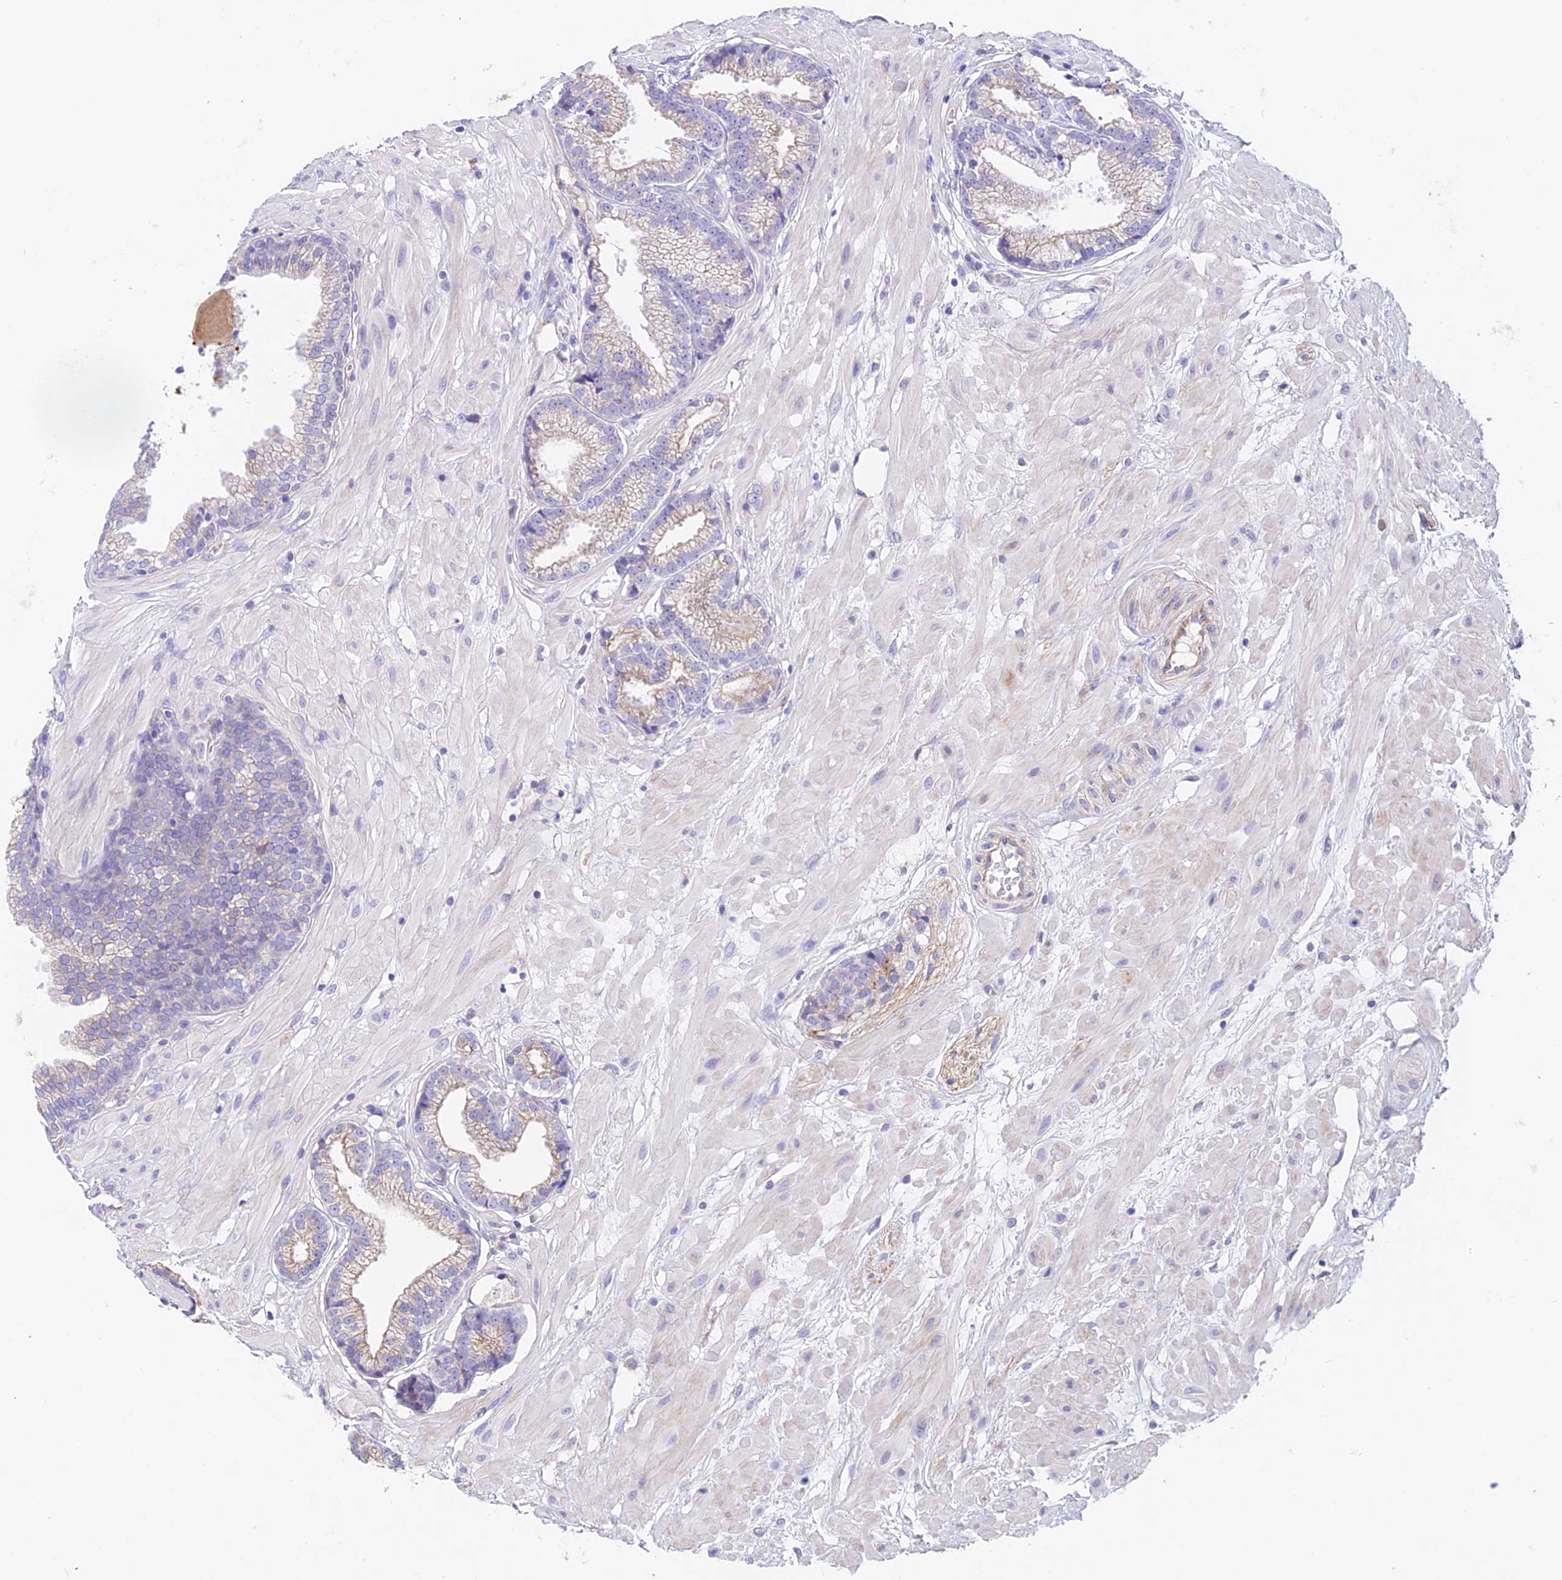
{"staining": {"intensity": "weak", "quantity": "<25%", "location": "cytoplasmic/membranous"}, "tissue": "prostate cancer", "cell_type": "Tumor cells", "image_type": "cancer", "snomed": [{"axis": "morphology", "description": "Adenocarcinoma, Low grade"}, {"axis": "topography", "description": "Prostate"}], "caption": "IHC image of neoplastic tissue: human prostate adenocarcinoma (low-grade) stained with DAB (3,3'-diaminobenzidine) shows no significant protein expression in tumor cells. (DAB IHC, high magnification).", "gene": "EMC3", "patient": {"sex": "male", "age": 64}}